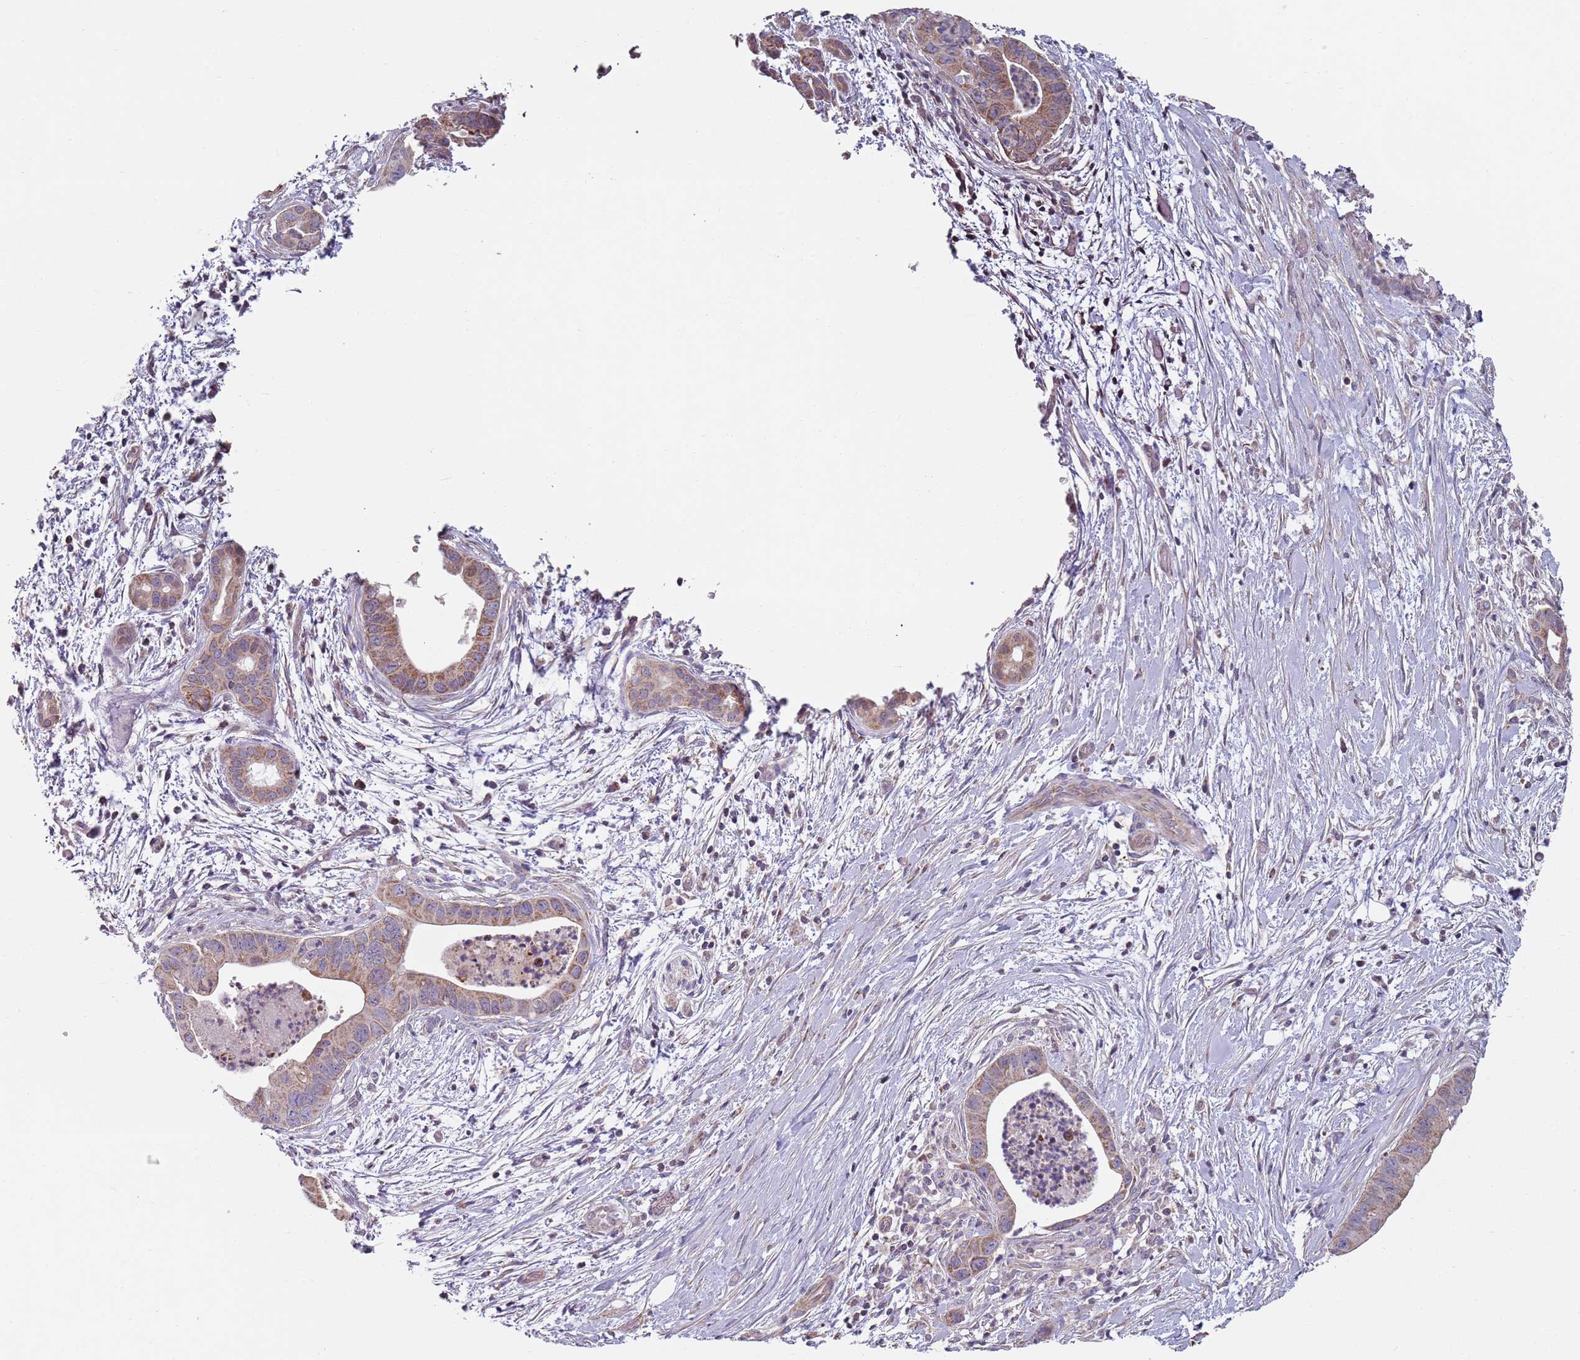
{"staining": {"intensity": "moderate", "quantity": ">75%", "location": "cytoplasmic/membranous"}, "tissue": "pancreatic cancer", "cell_type": "Tumor cells", "image_type": "cancer", "snomed": [{"axis": "morphology", "description": "Adenocarcinoma, NOS"}, {"axis": "topography", "description": "Pancreas"}], "caption": "IHC micrograph of neoplastic tissue: pancreatic cancer stained using immunohistochemistry (IHC) demonstrates medium levels of moderate protein expression localized specifically in the cytoplasmic/membranous of tumor cells, appearing as a cytoplasmic/membranous brown color.", "gene": "GAS8", "patient": {"sex": "male", "age": 73}}